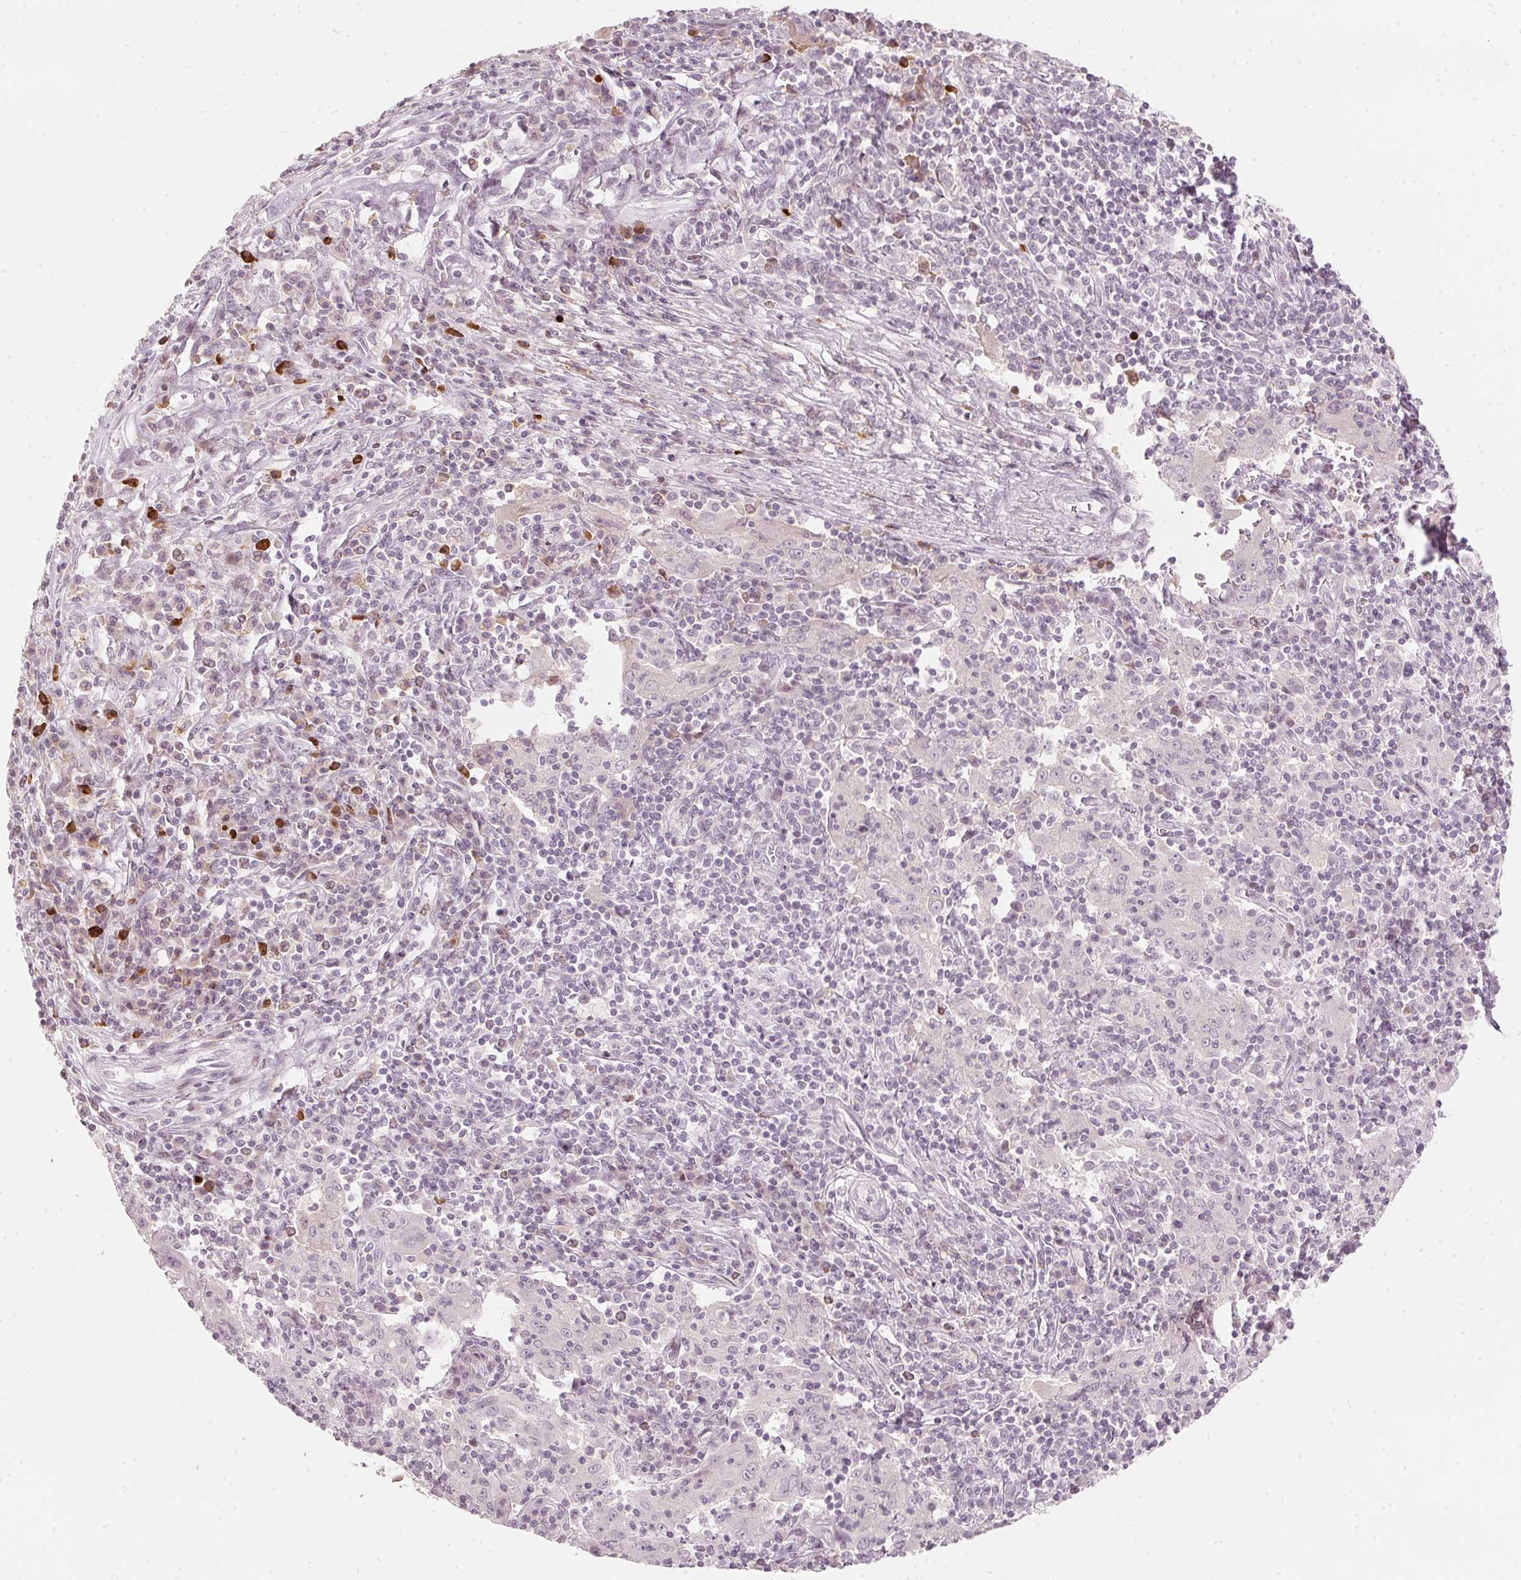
{"staining": {"intensity": "negative", "quantity": "none", "location": "none"}, "tissue": "pancreatic cancer", "cell_type": "Tumor cells", "image_type": "cancer", "snomed": [{"axis": "morphology", "description": "Adenocarcinoma, NOS"}, {"axis": "topography", "description": "Pancreas"}], "caption": "High power microscopy image of an IHC histopathology image of adenocarcinoma (pancreatic), revealing no significant staining in tumor cells.", "gene": "SFRP4", "patient": {"sex": "male", "age": 63}}